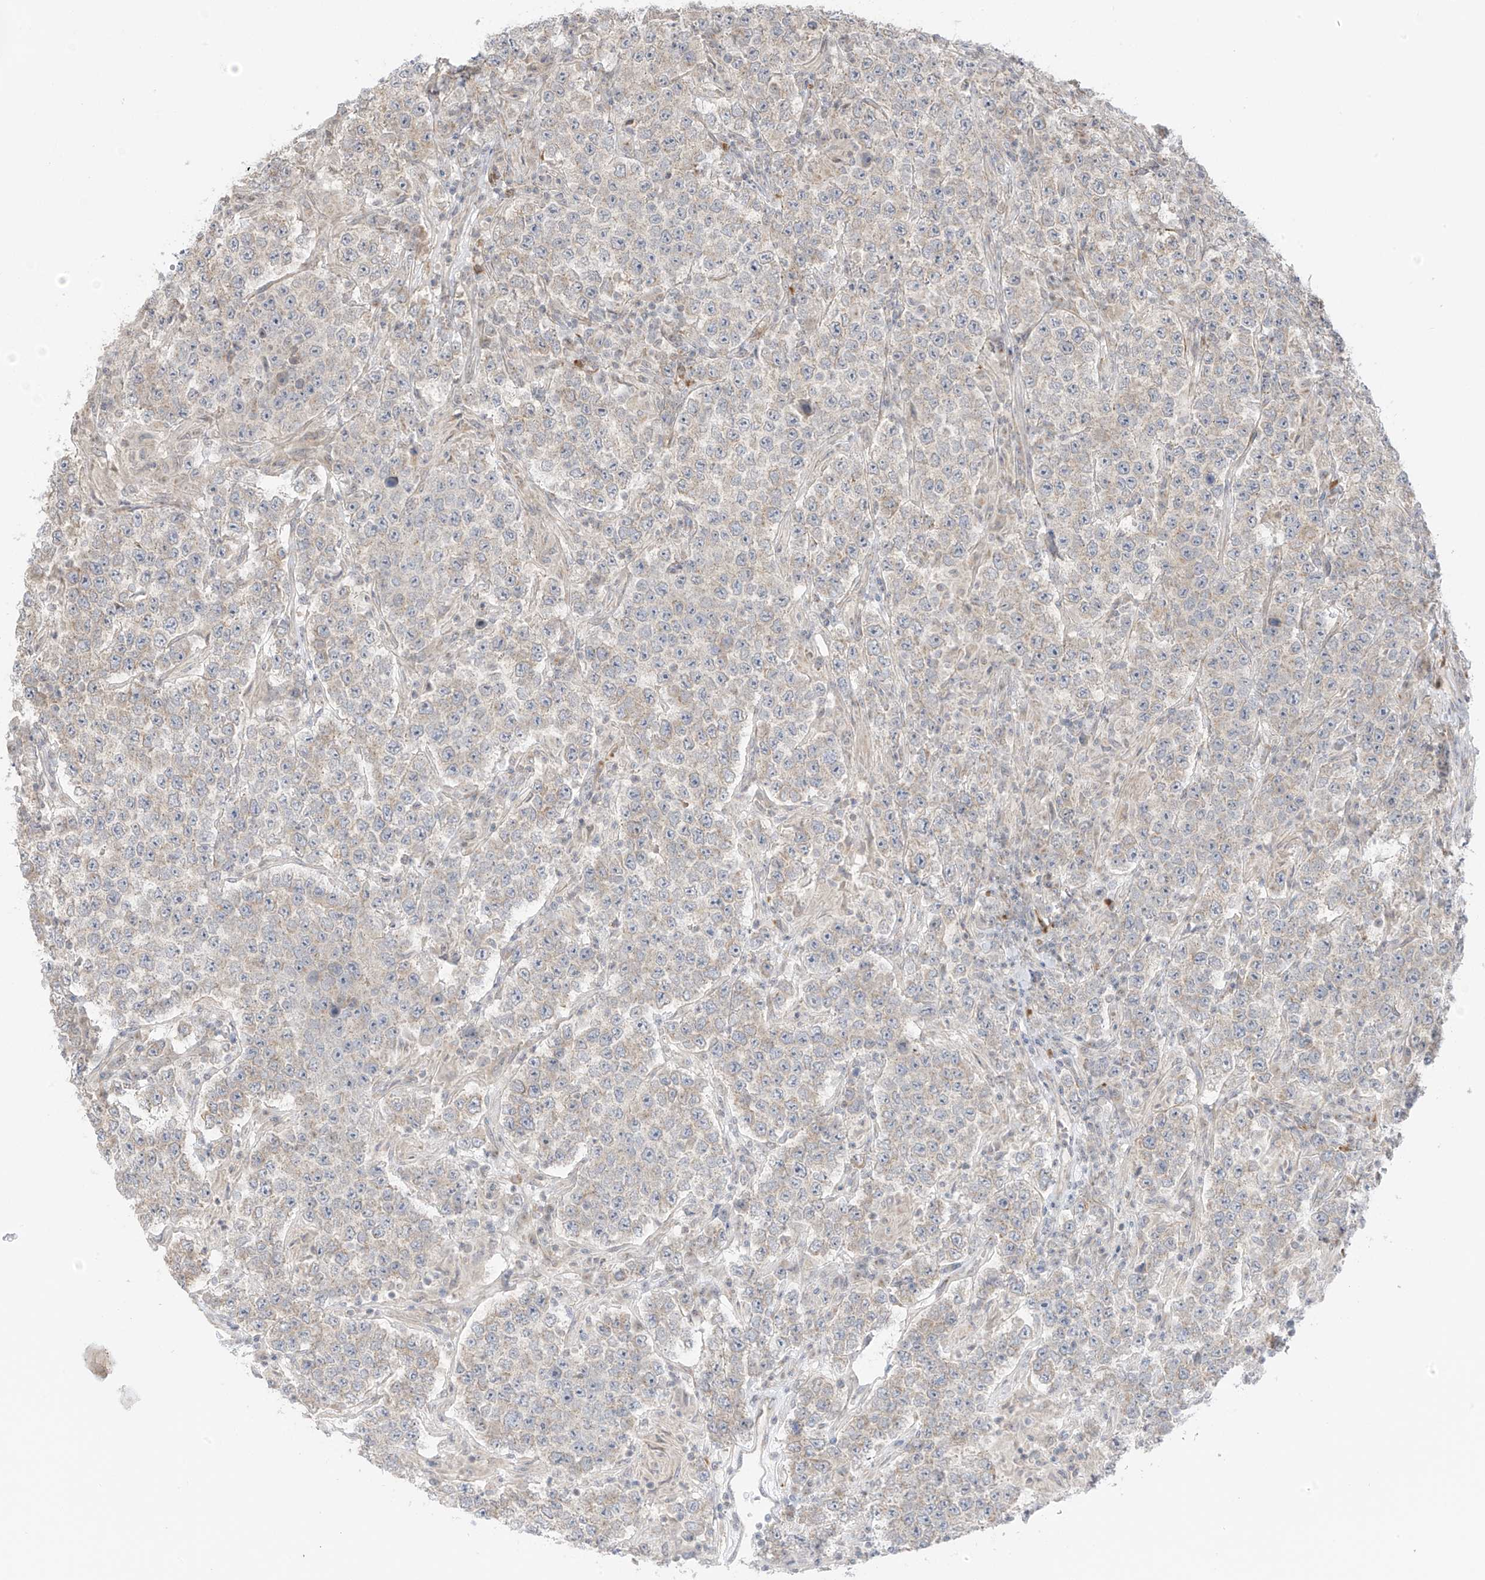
{"staining": {"intensity": "negative", "quantity": "none", "location": "none"}, "tissue": "testis cancer", "cell_type": "Tumor cells", "image_type": "cancer", "snomed": [{"axis": "morphology", "description": "Normal tissue, NOS"}, {"axis": "morphology", "description": "Urothelial carcinoma, High grade"}, {"axis": "morphology", "description": "Seminoma, NOS"}, {"axis": "morphology", "description": "Carcinoma, Embryonal, NOS"}, {"axis": "topography", "description": "Urinary bladder"}, {"axis": "topography", "description": "Testis"}], "caption": "Testis cancer was stained to show a protein in brown. There is no significant staining in tumor cells. (Stains: DAB IHC with hematoxylin counter stain, Microscopy: brightfield microscopy at high magnification).", "gene": "HS6ST2", "patient": {"sex": "male", "age": 41}}